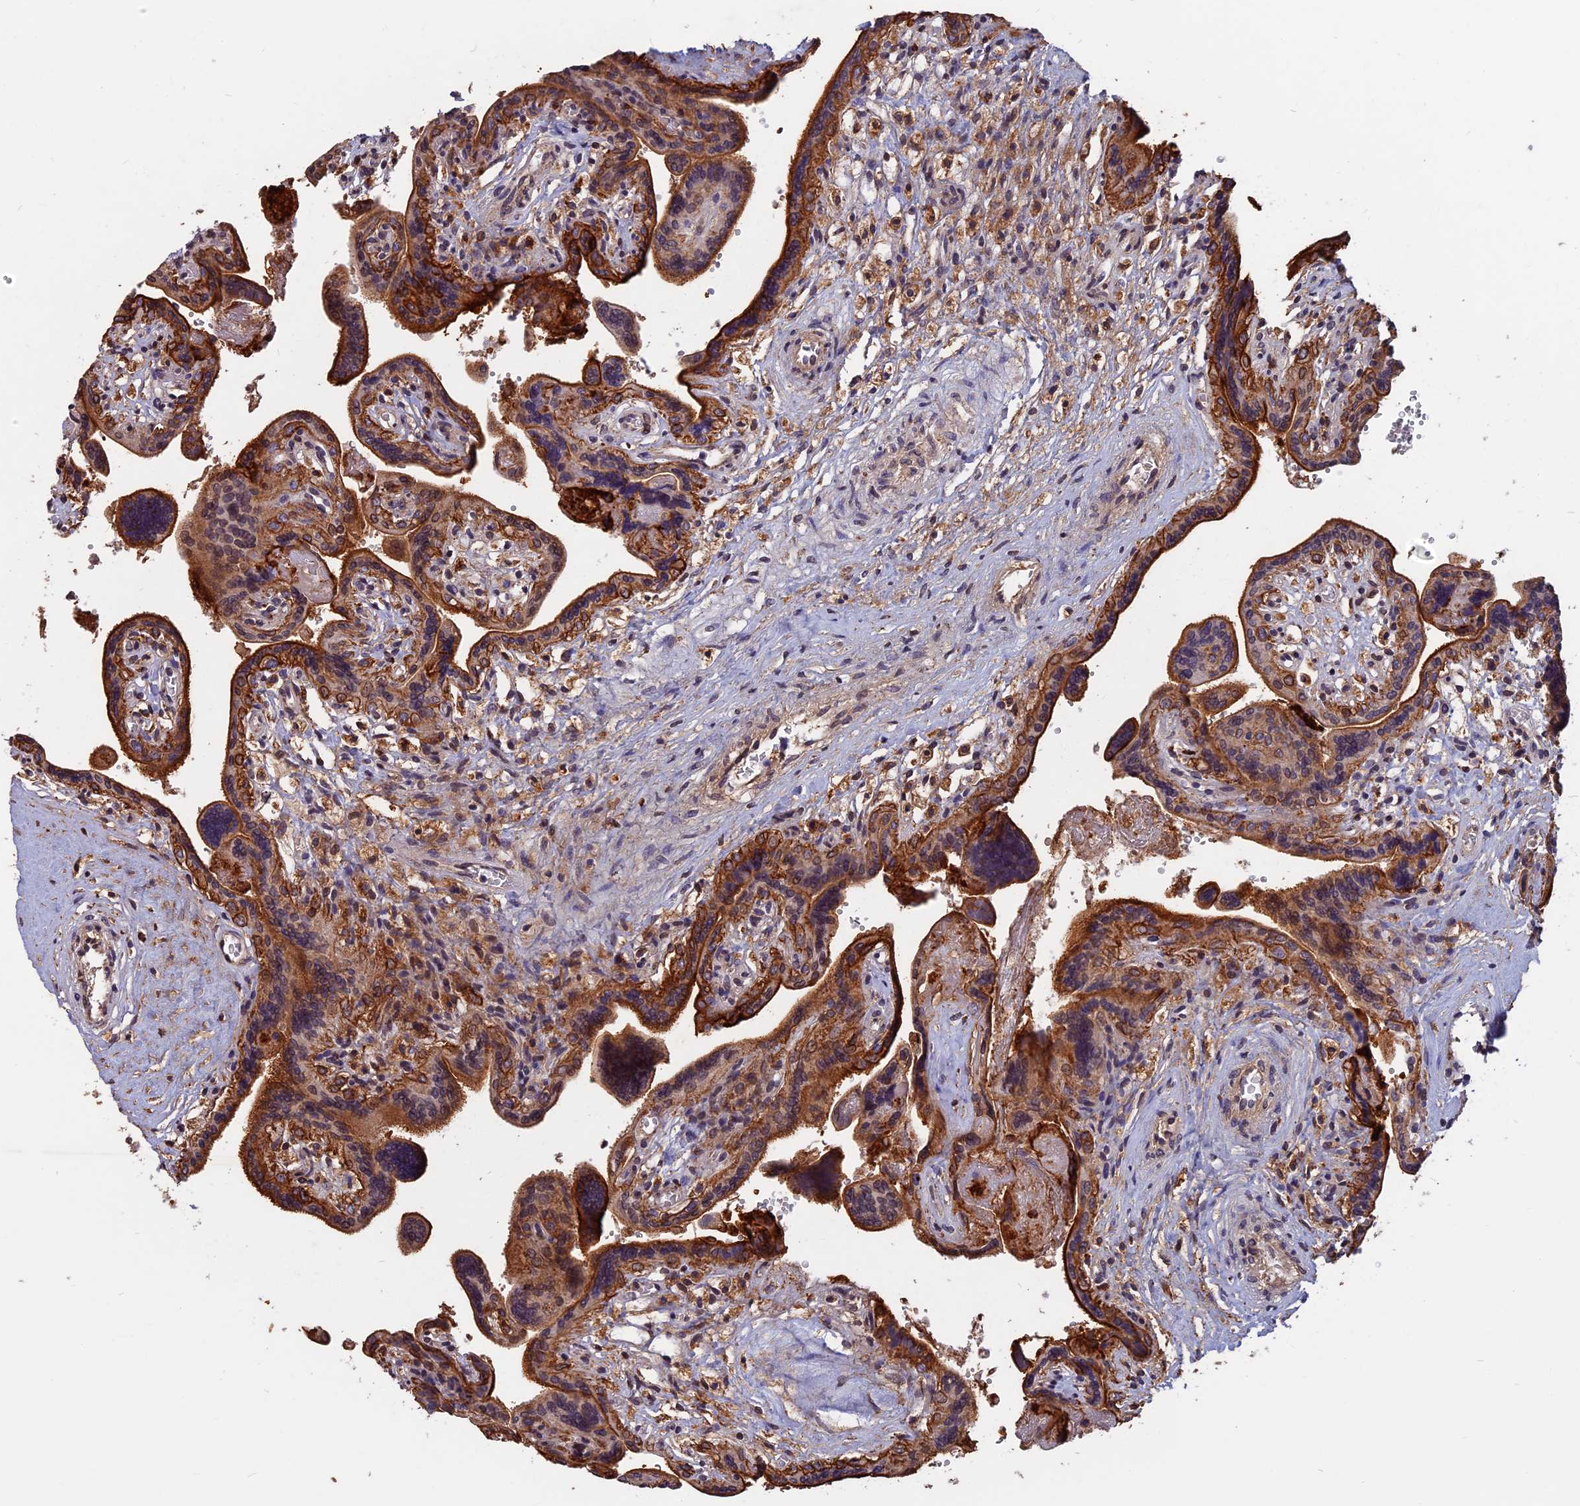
{"staining": {"intensity": "moderate", "quantity": ">75%", "location": "cytoplasmic/membranous,nuclear"}, "tissue": "placenta", "cell_type": "Trophoblastic cells", "image_type": "normal", "snomed": [{"axis": "morphology", "description": "Normal tissue, NOS"}, {"axis": "topography", "description": "Placenta"}], "caption": "A high-resolution photomicrograph shows immunohistochemistry staining of benign placenta, which reveals moderate cytoplasmic/membranous,nuclear staining in approximately >75% of trophoblastic cells.", "gene": "SPG11", "patient": {"sex": "female", "age": 37}}